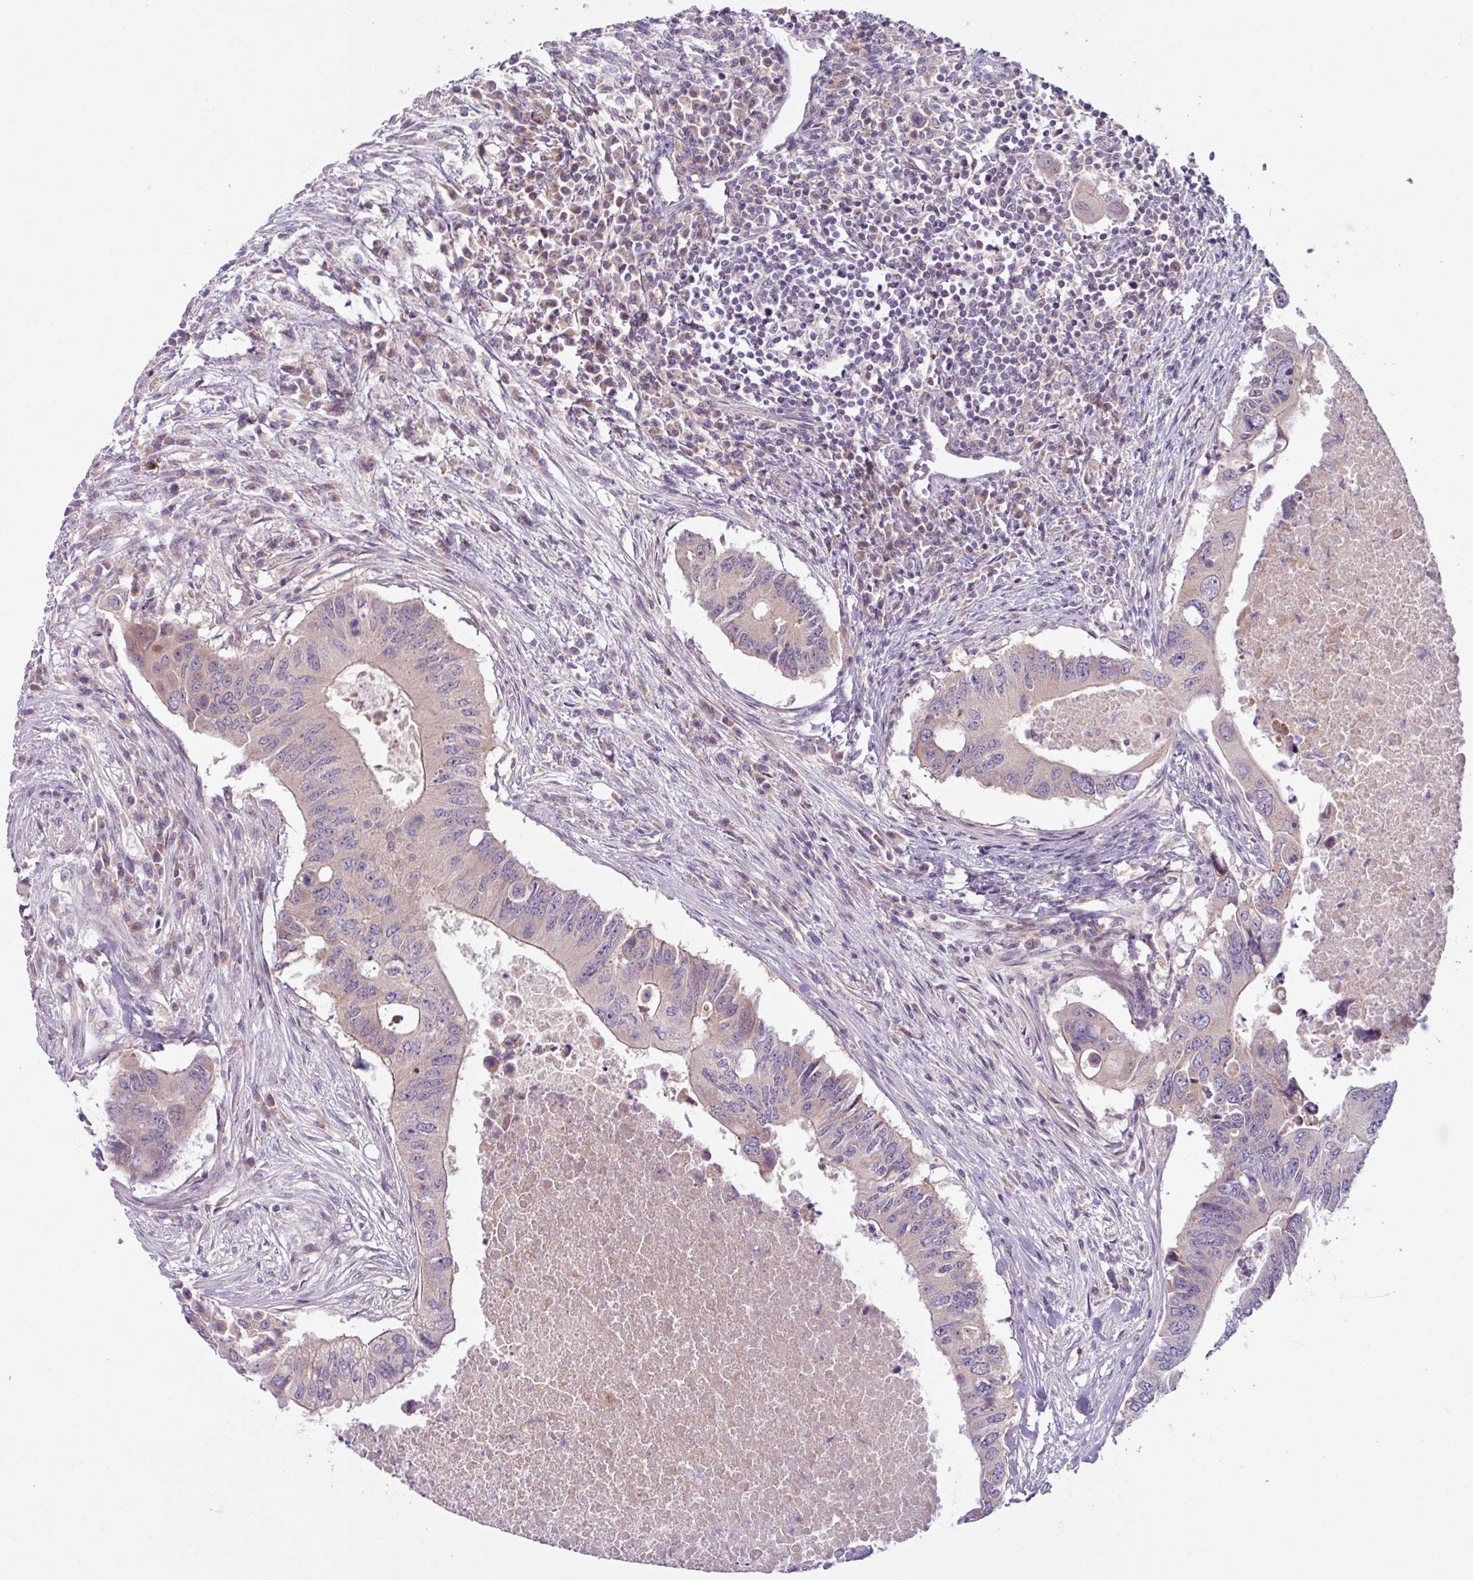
{"staining": {"intensity": "weak", "quantity": "<25%", "location": "cytoplasmic/membranous"}, "tissue": "colorectal cancer", "cell_type": "Tumor cells", "image_type": "cancer", "snomed": [{"axis": "morphology", "description": "Adenocarcinoma, NOS"}, {"axis": "topography", "description": "Colon"}], "caption": "Immunohistochemistry of human colorectal adenocarcinoma demonstrates no staining in tumor cells.", "gene": "OGFOD3", "patient": {"sex": "male", "age": 71}}